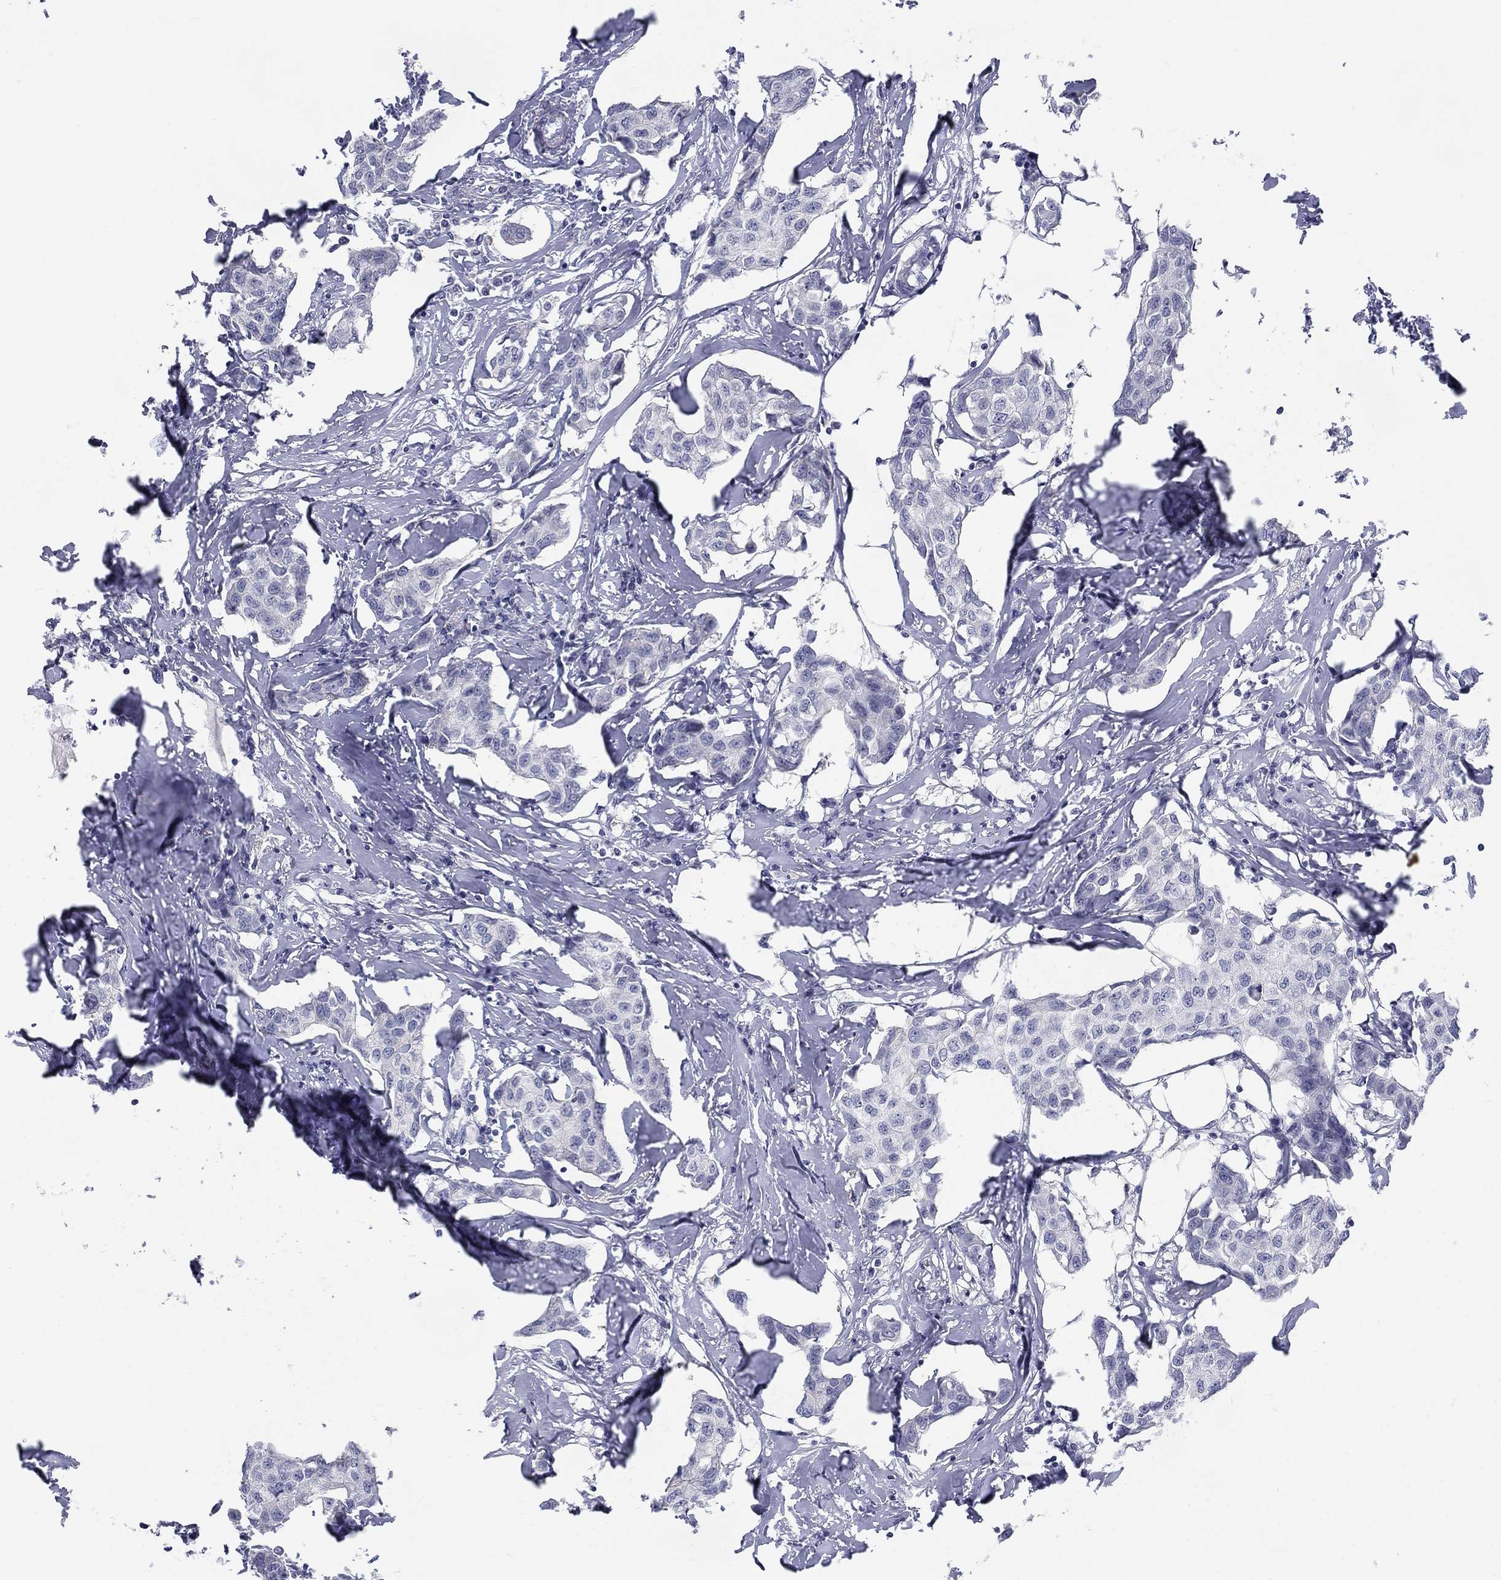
{"staining": {"intensity": "negative", "quantity": "none", "location": "none"}, "tissue": "breast cancer", "cell_type": "Tumor cells", "image_type": "cancer", "snomed": [{"axis": "morphology", "description": "Duct carcinoma"}, {"axis": "topography", "description": "Breast"}], "caption": "Immunohistochemistry of breast cancer reveals no staining in tumor cells.", "gene": "CALB1", "patient": {"sex": "female", "age": 80}}